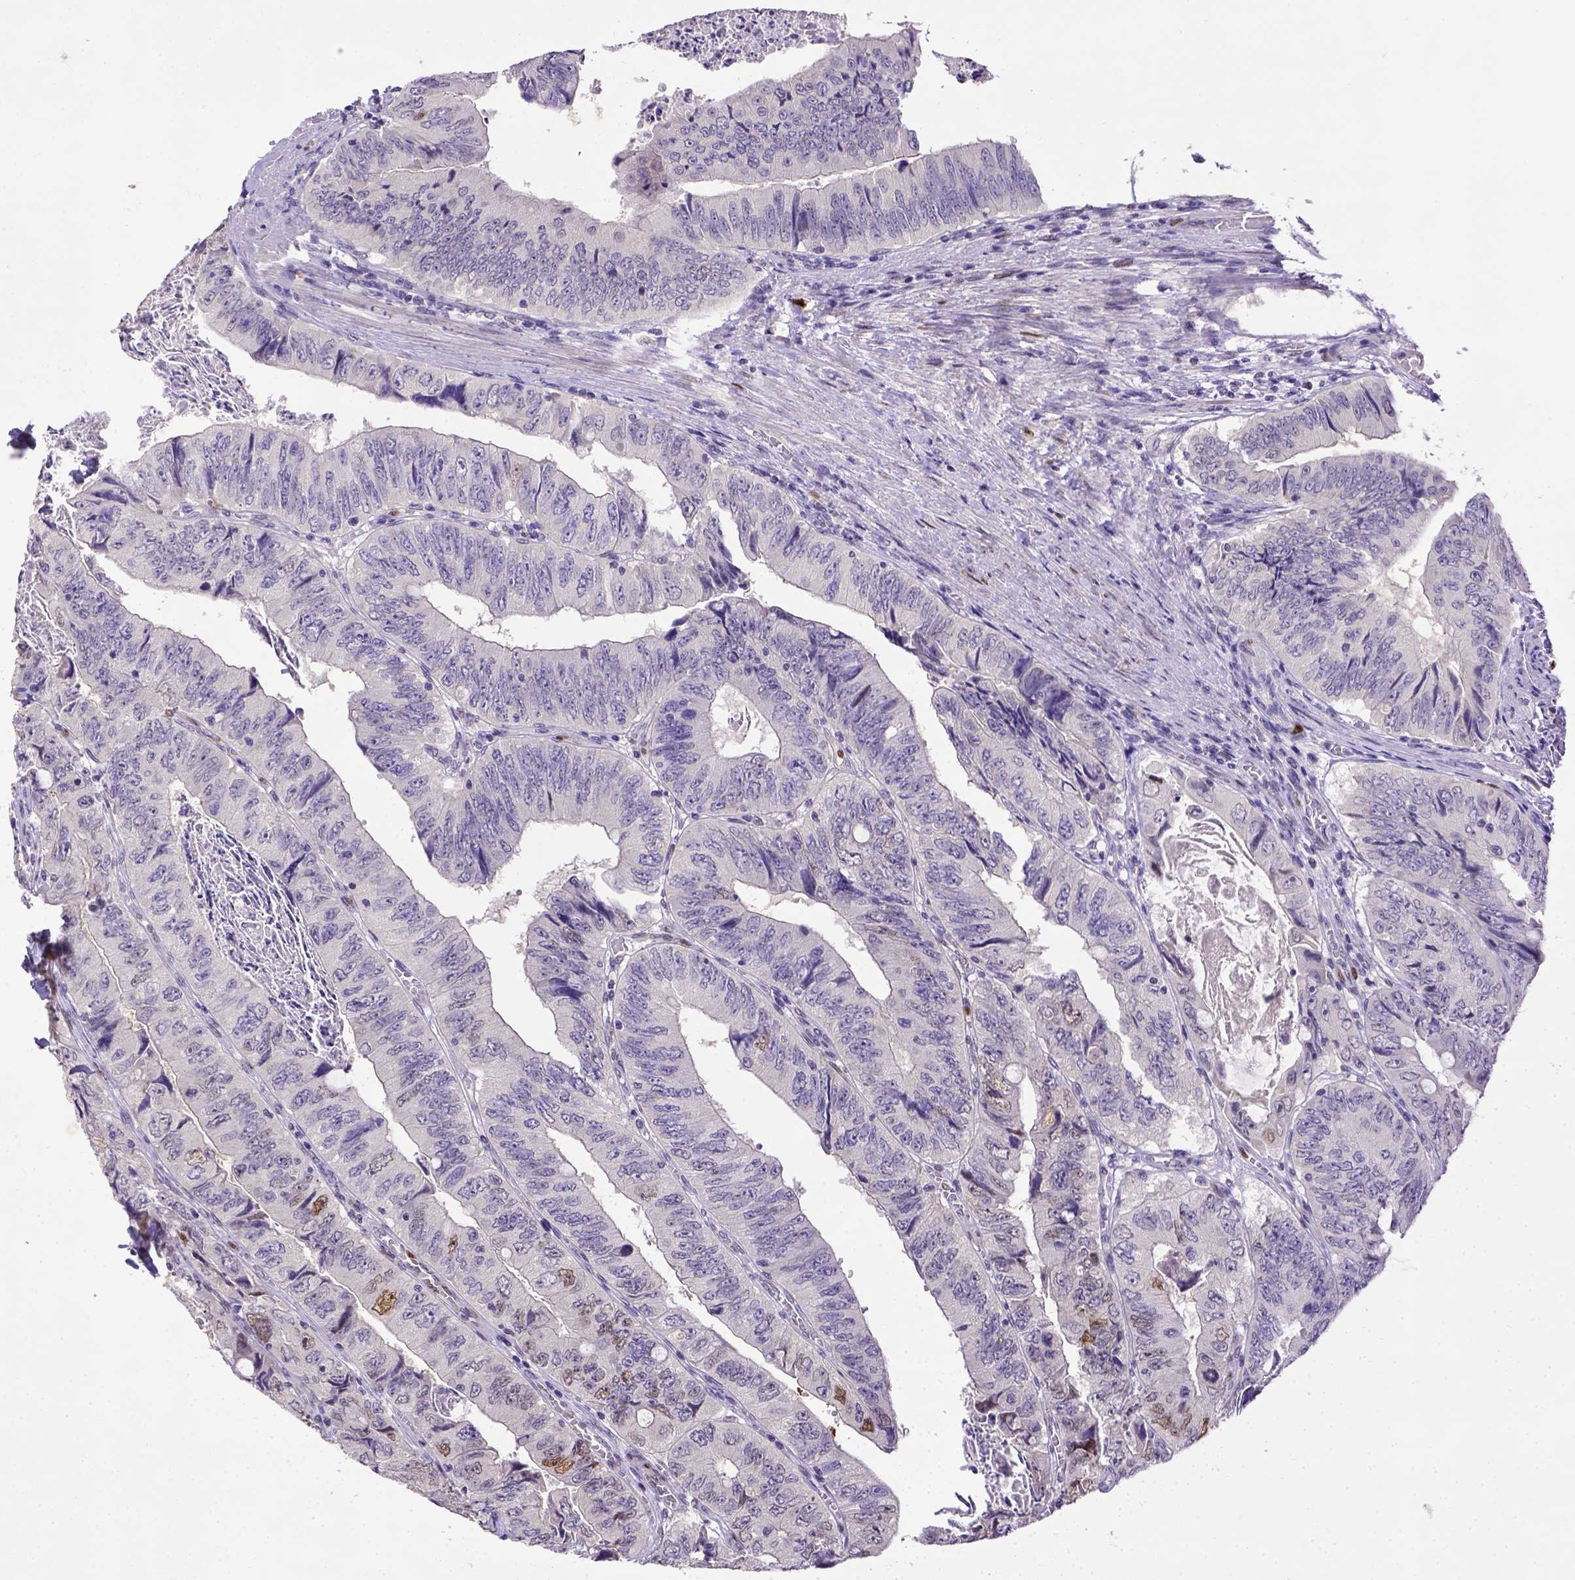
{"staining": {"intensity": "negative", "quantity": "none", "location": "none"}, "tissue": "colorectal cancer", "cell_type": "Tumor cells", "image_type": "cancer", "snomed": [{"axis": "morphology", "description": "Adenocarcinoma, NOS"}, {"axis": "topography", "description": "Colon"}], "caption": "The image exhibits no staining of tumor cells in colorectal cancer.", "gene": "CDKN1A", "patient": {"sex": "female", "age": 84}}